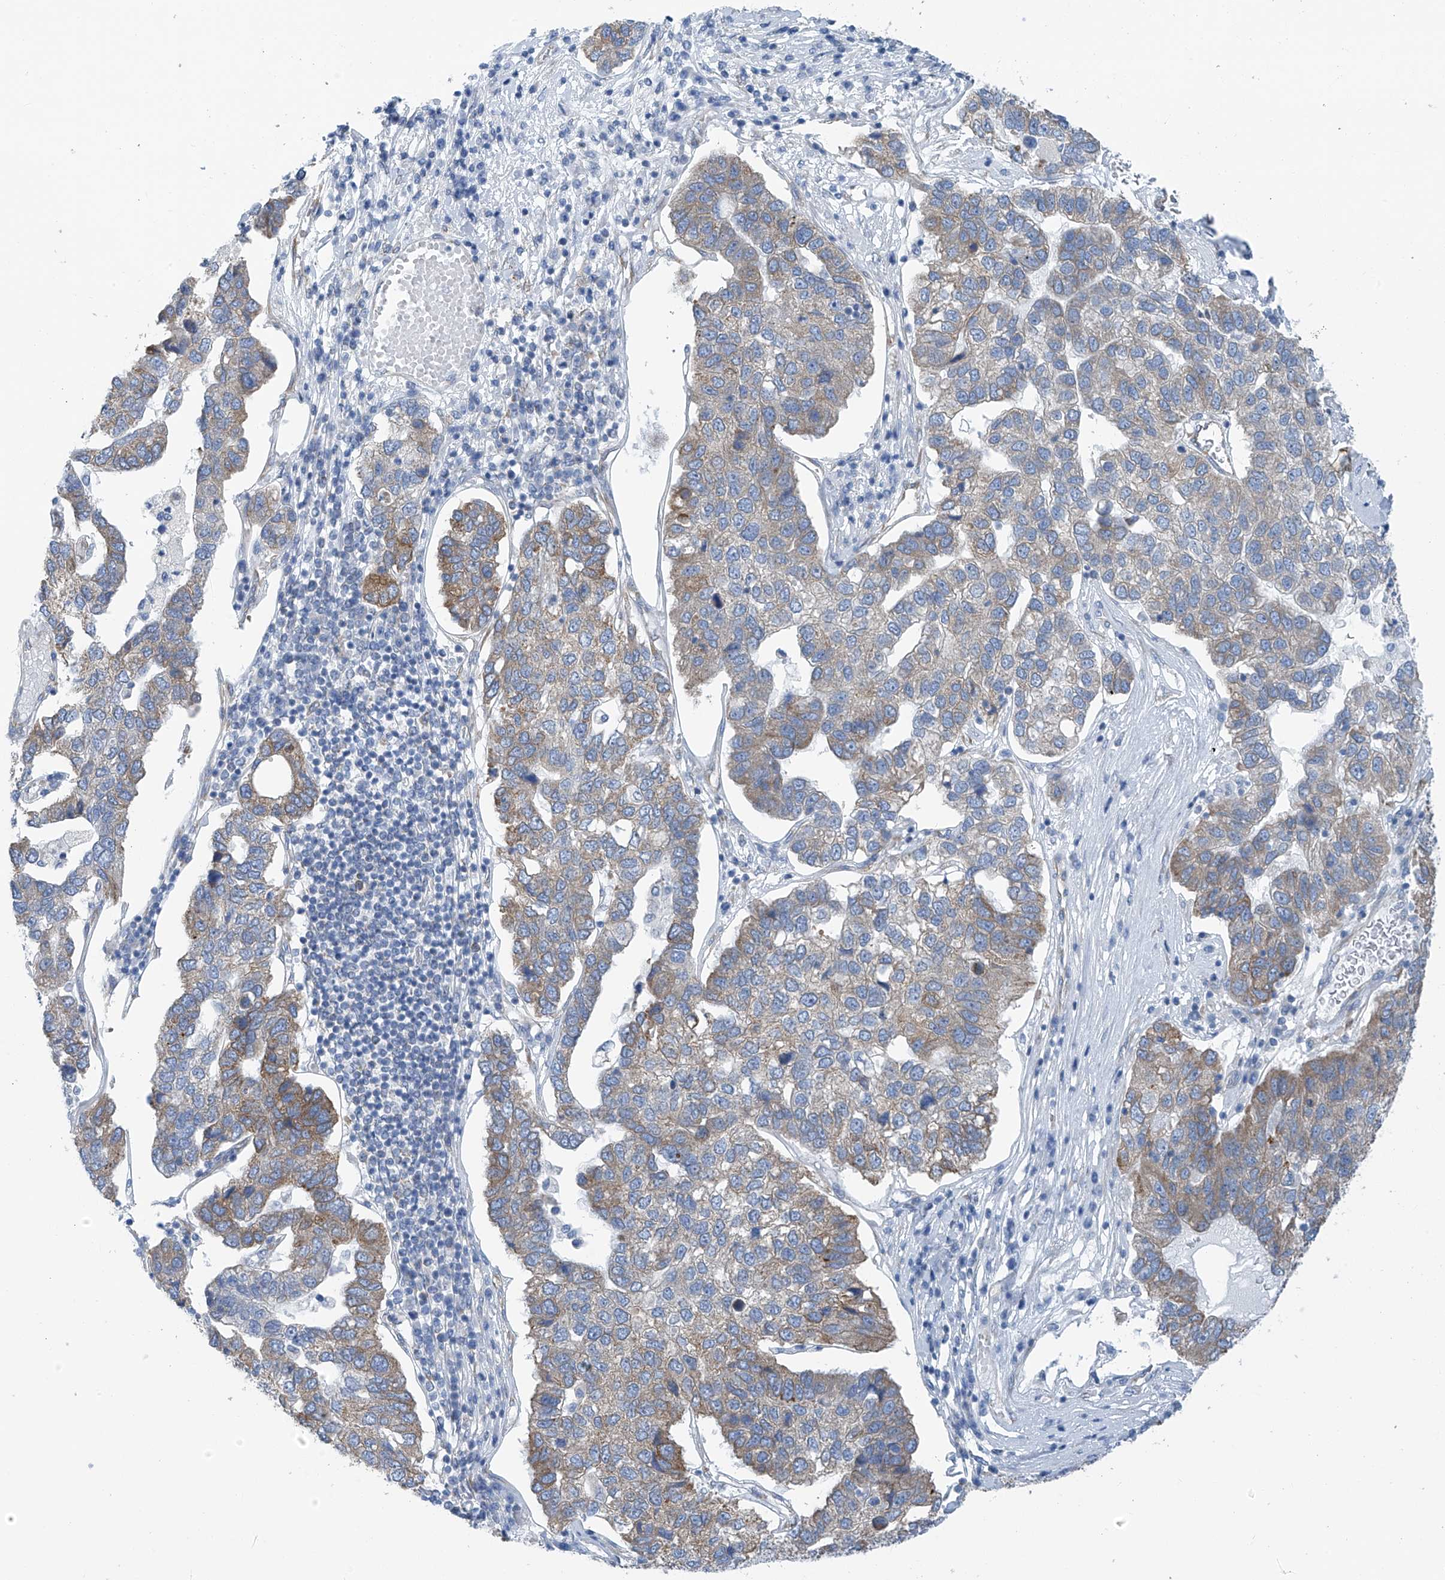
{"staining": {"intensity": "weak", "quantity": "25%-75%", "location": "cytoplasmic/membranous"}, "tissue": "pancreatic cancer", "cell_type": "Tumor cells", "image_type": "cancer", "snomed": [{"axis": "morphology", "description": "Adenocarcinoma, NOS"}, {"axis": "topography", "description": "Pancreas"}], "caption": "About 25%-75% of tumor cells in pancreatic cancer show weak cytoplasmic/membranous protein staining as visualized by brown immunohistochemical staining.", "gene": "RCN2", "patient": {"sex": "female", "age": 61}}